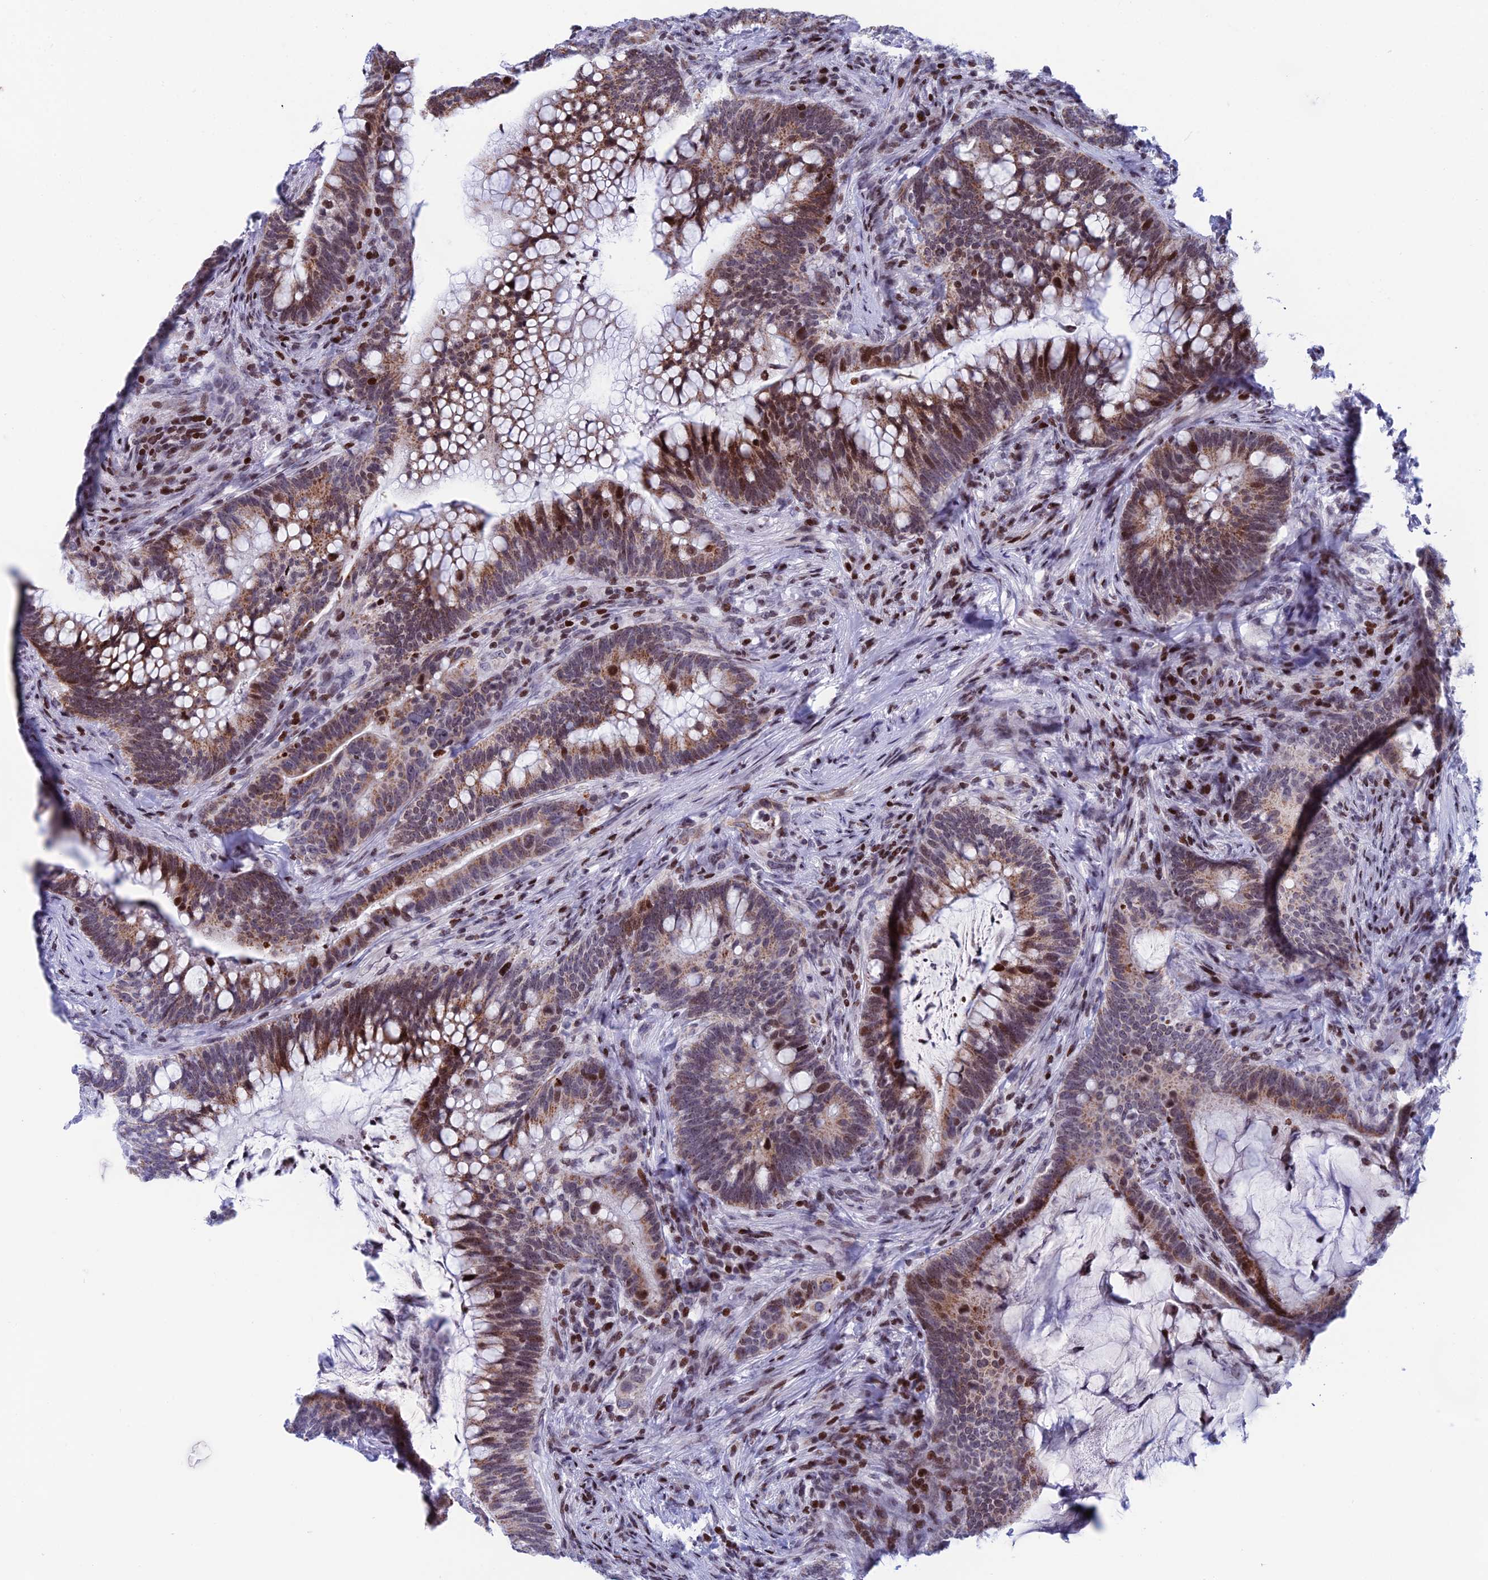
{"staining": {"intensity": "moderate", "quantity": ">75%", "location": "cytoplasmic/membranous,nuclear"}, "tissue": "colorectal cancer", "cell_type": "Tumor cells", "image_type": "cancer", "snomed": [{"axis": "morphology", "description": "Adenocarcinoma, NOS"}, {"axis": "topography", "description": "Colon"}], "caption": "Protein staining of colorectal cancer tissue demonstrates moderate cytoplasmic/membranous and nuclear expression in about >75% of tumor cells.", "gene": "AFF3", "patient": {"sex": "female", "age": 66}}